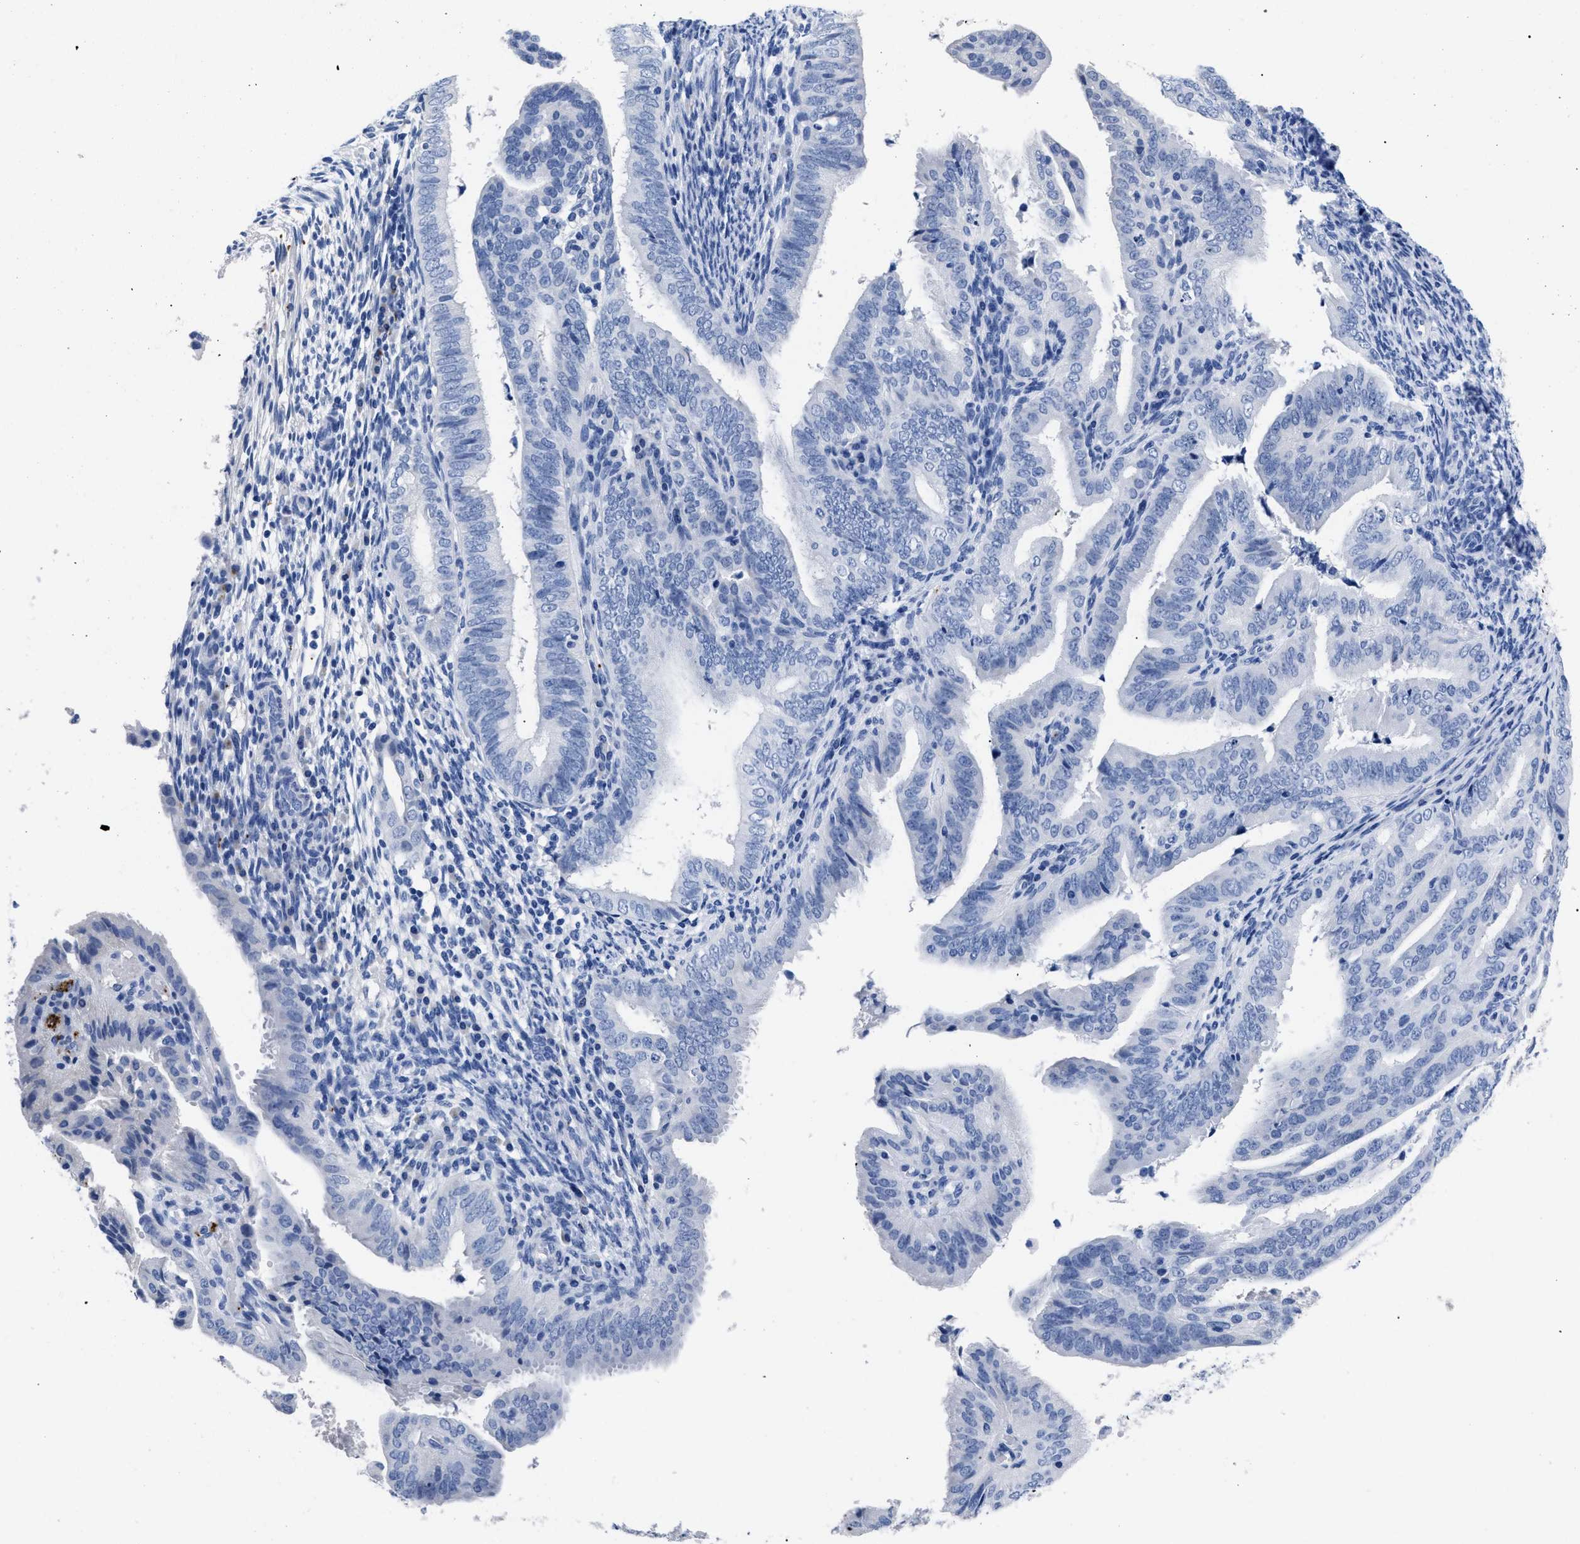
{"staining": {"intensity": "negative", "quantity": "none", "location": "none"}, "tissue": "endometrial cancer", "cell_type": "Tumor cells", "image_type": "cancer", "snomed": [{"axis": "morphology", "description": "Adenocarcinoma, NOS"}, {"axis": "topography", "description": "Endometrium"}], "caption": "There is no significant positivity in tumor cells of endometrial adenocarcinoma.", "gene": "TREML1", "patient": {"sex": "female", "age": 58}}